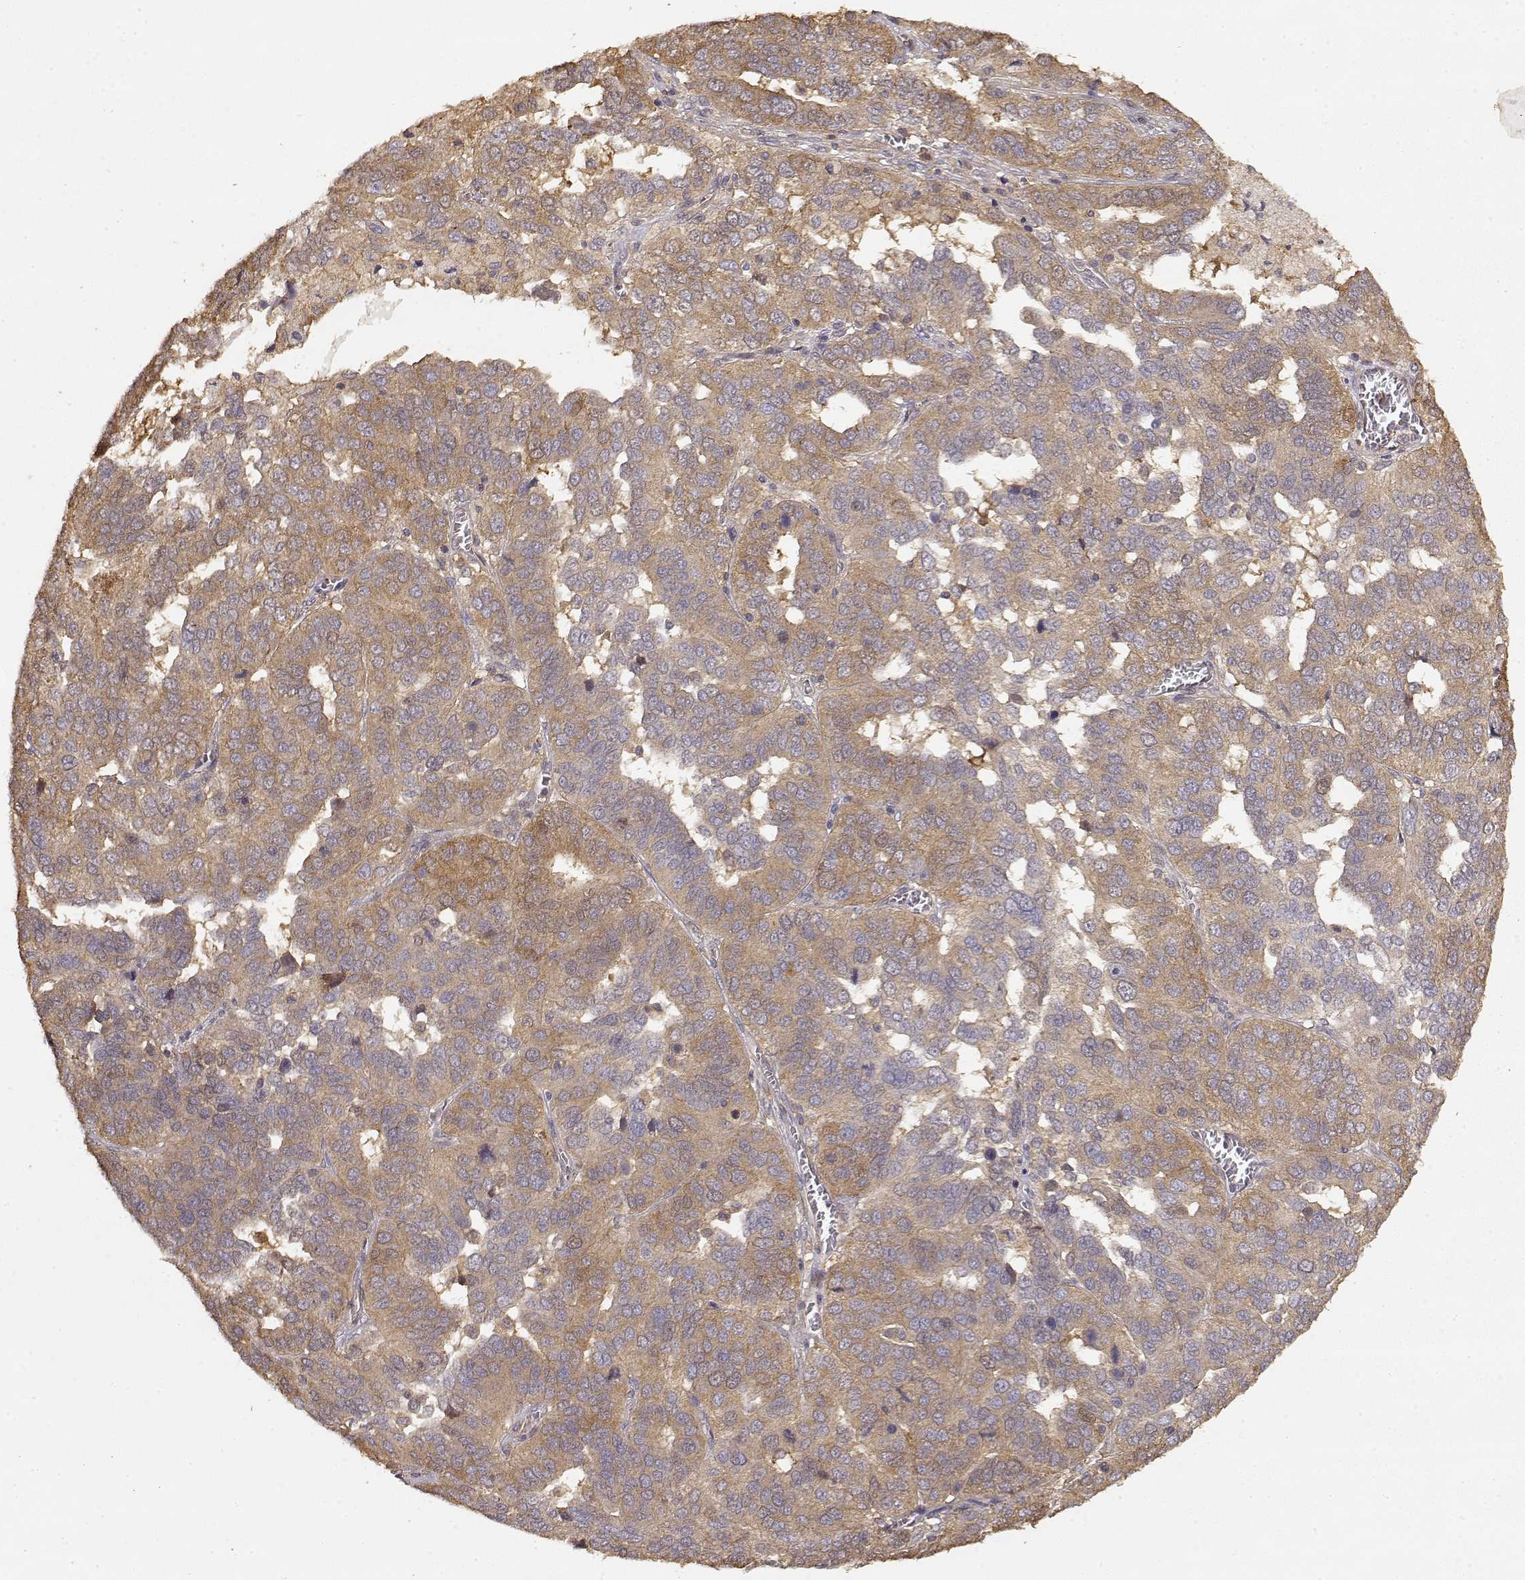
{"staining": {"intensity": "moderate", "quantity": ">75%", "location": "cytoplasmic/membranous"}, "tissue": "ovarian cancer", "cell_type": "Tumor cells", "image_type": "cancer", "snomed": [{"axis": "morphology", "description": "Carcinoma, endometroid"}, {"axis": "topography", "description": "Soft tissue"}, {"axis": "topography", "description": "Ovary"}], "caption": "About >75% of tumor cells in endometroid carcinoma (ovarian) show moderate cytoplasmic/membranous protein positivity as visualized by brown immunohistochemical staining.", "gene": "CRIM1", "patient": {"sex": "female", "age": 52}}